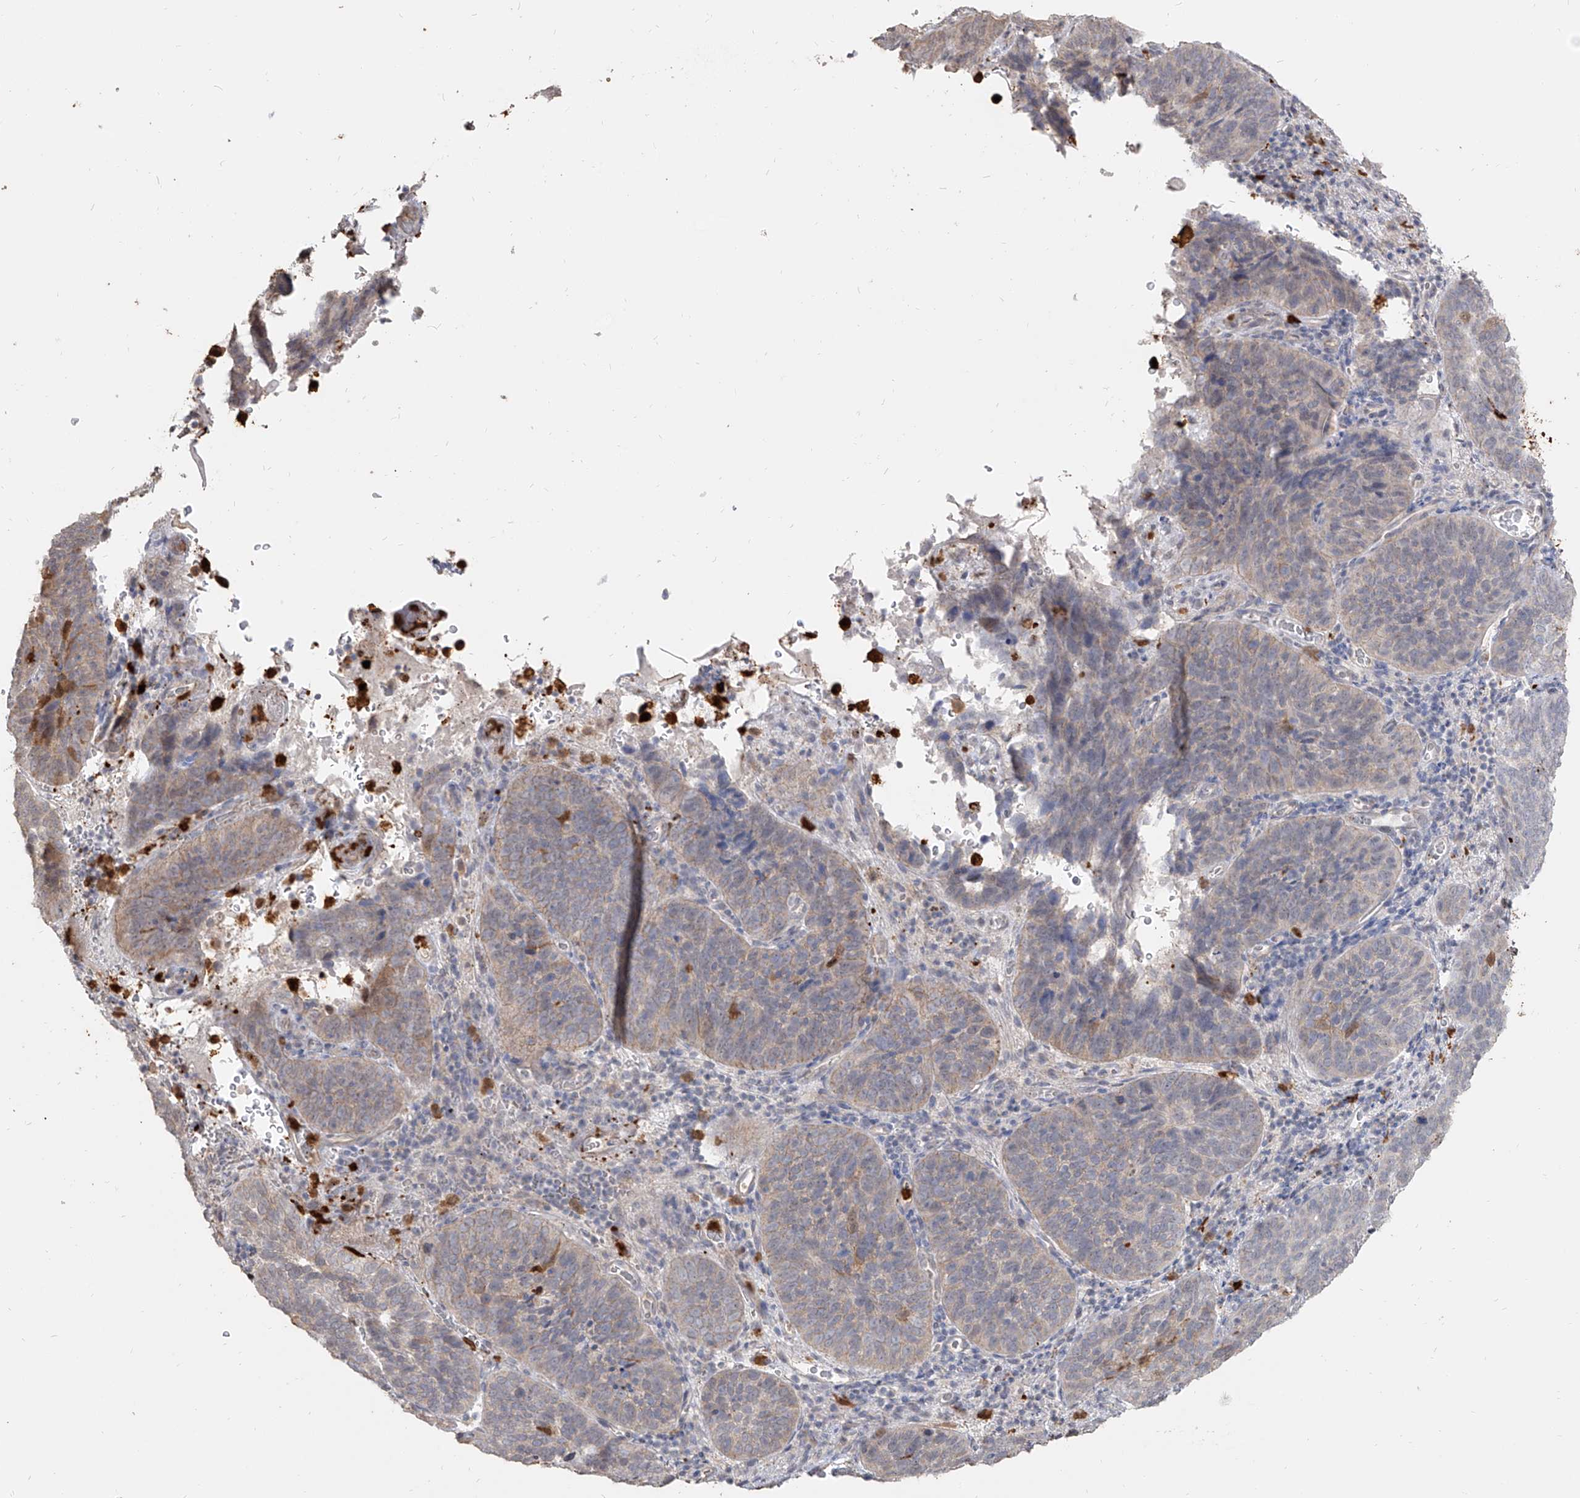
{"staining": {"intensity": "weak", "quantity": "<25%", "location": "cytoplasmic/membranous"}, "tissue": "cervical cancer", "cell_type": "Tumor cells", "image_type": "cancer", "snomed": [{"axis": "morphology", "description": "Squamous cell carcinoma, NOS"}, {"axis": "topography", "description": "Cervix"}], "caption": "IHC image of human squamous cell carcinoma (cervical) stained for a protein (brown), which demonstrates no expression in tumor cells.", "gene": "ZNF227", "patient": {"sex": "female", "age": 60}}